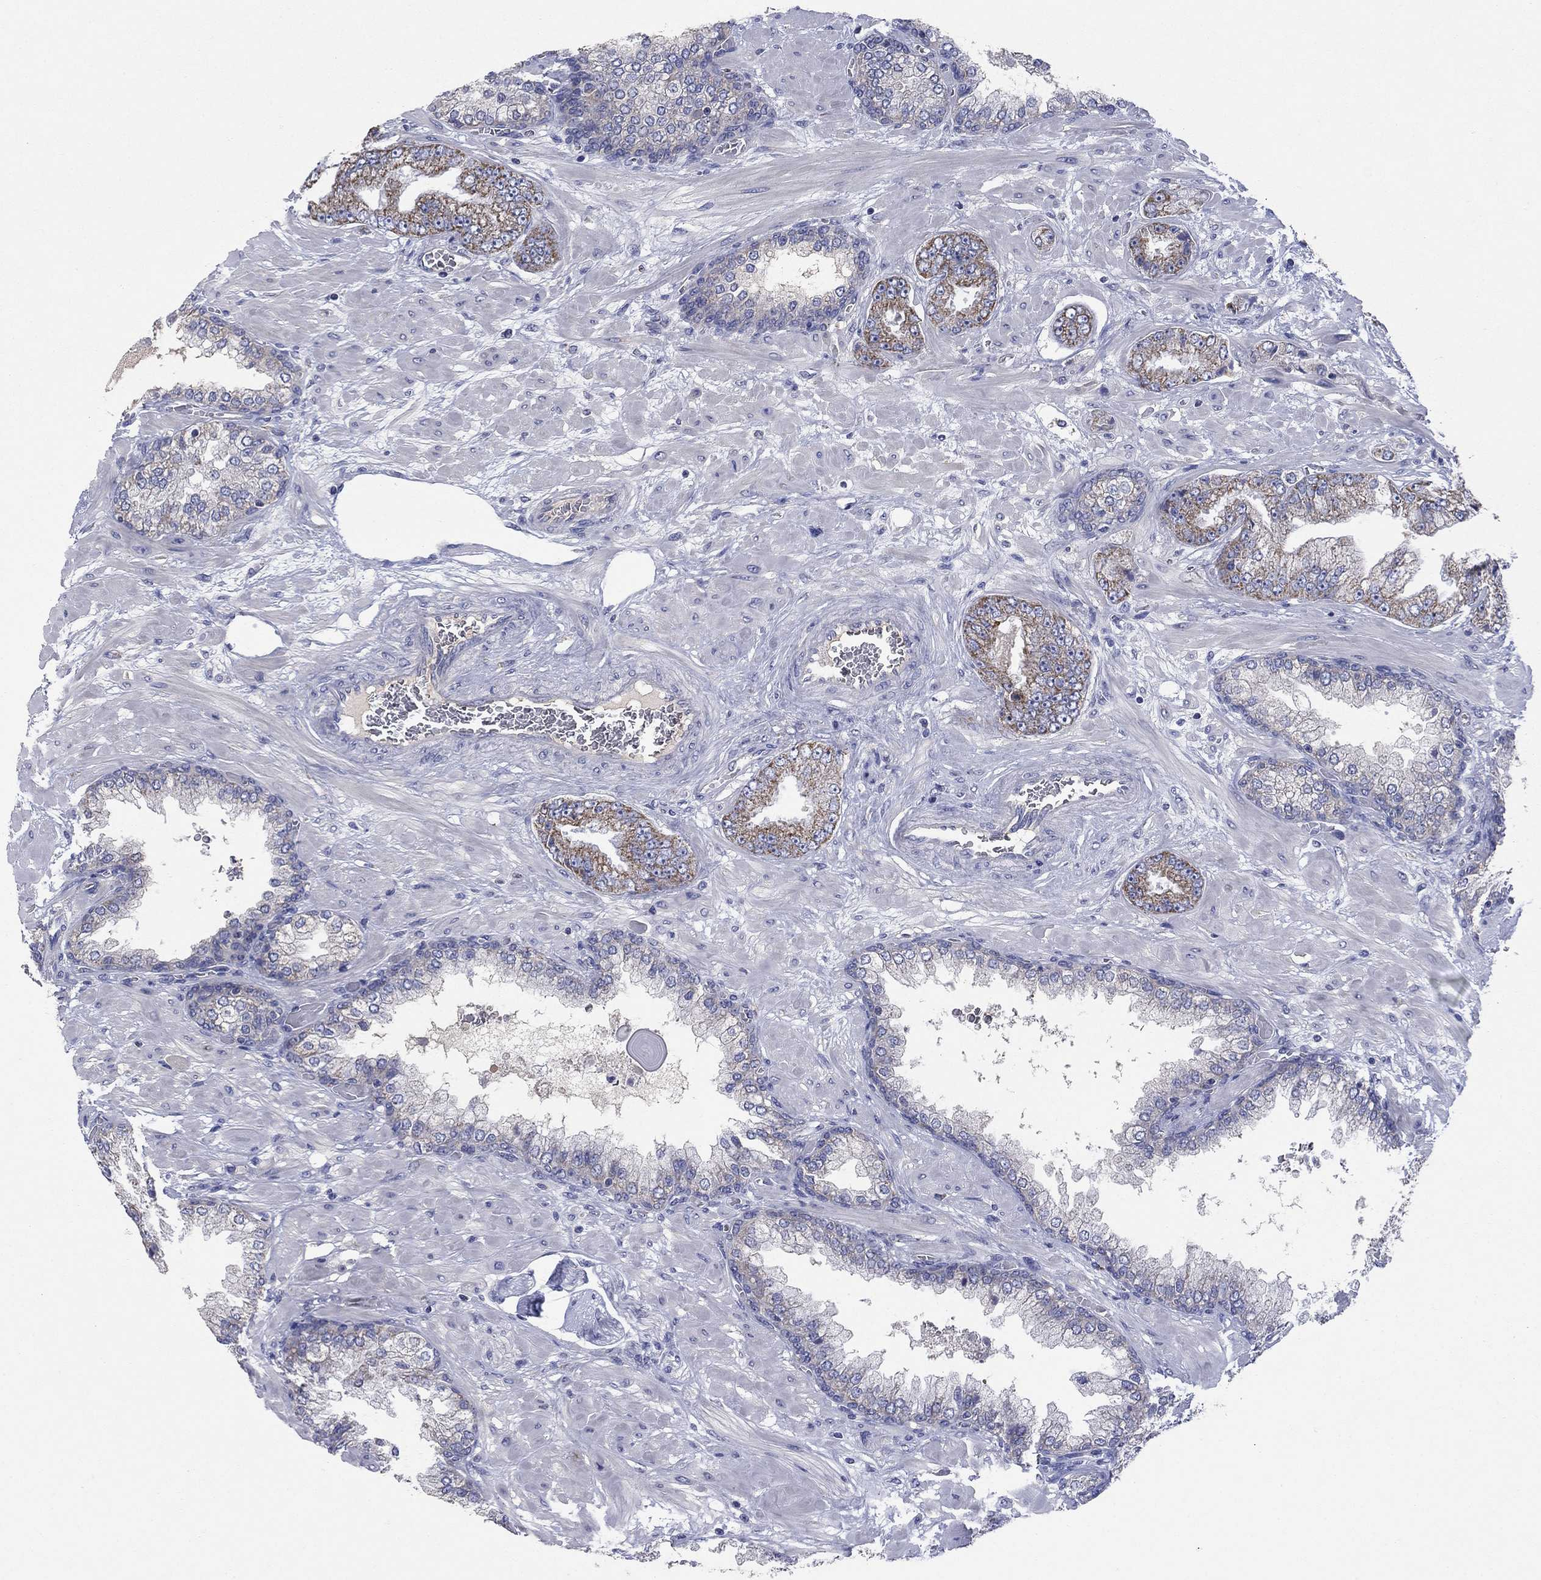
{"staining": {"intensity": "strong", "quantity": ">75%", "location": "cytoplasmic/membranous"}, "tissue": "prostate cancer", "cell_type": "Tumor cells", "image_type": "cancer", "snomed": [{"axis": "morphology", "description": "Adenocarcinoma, Low grade"}, {"axis": "topography", "description": "Prostate"}], "caption": "Human prostate cancer (low-grade adenocarcinoma) stained with a brown dye displays strong cytoplasmic/membranous positive staining in about >75% of tumor cells.", "gene": "CLVS1", "patient": {"sex": "male", "age": 57}}